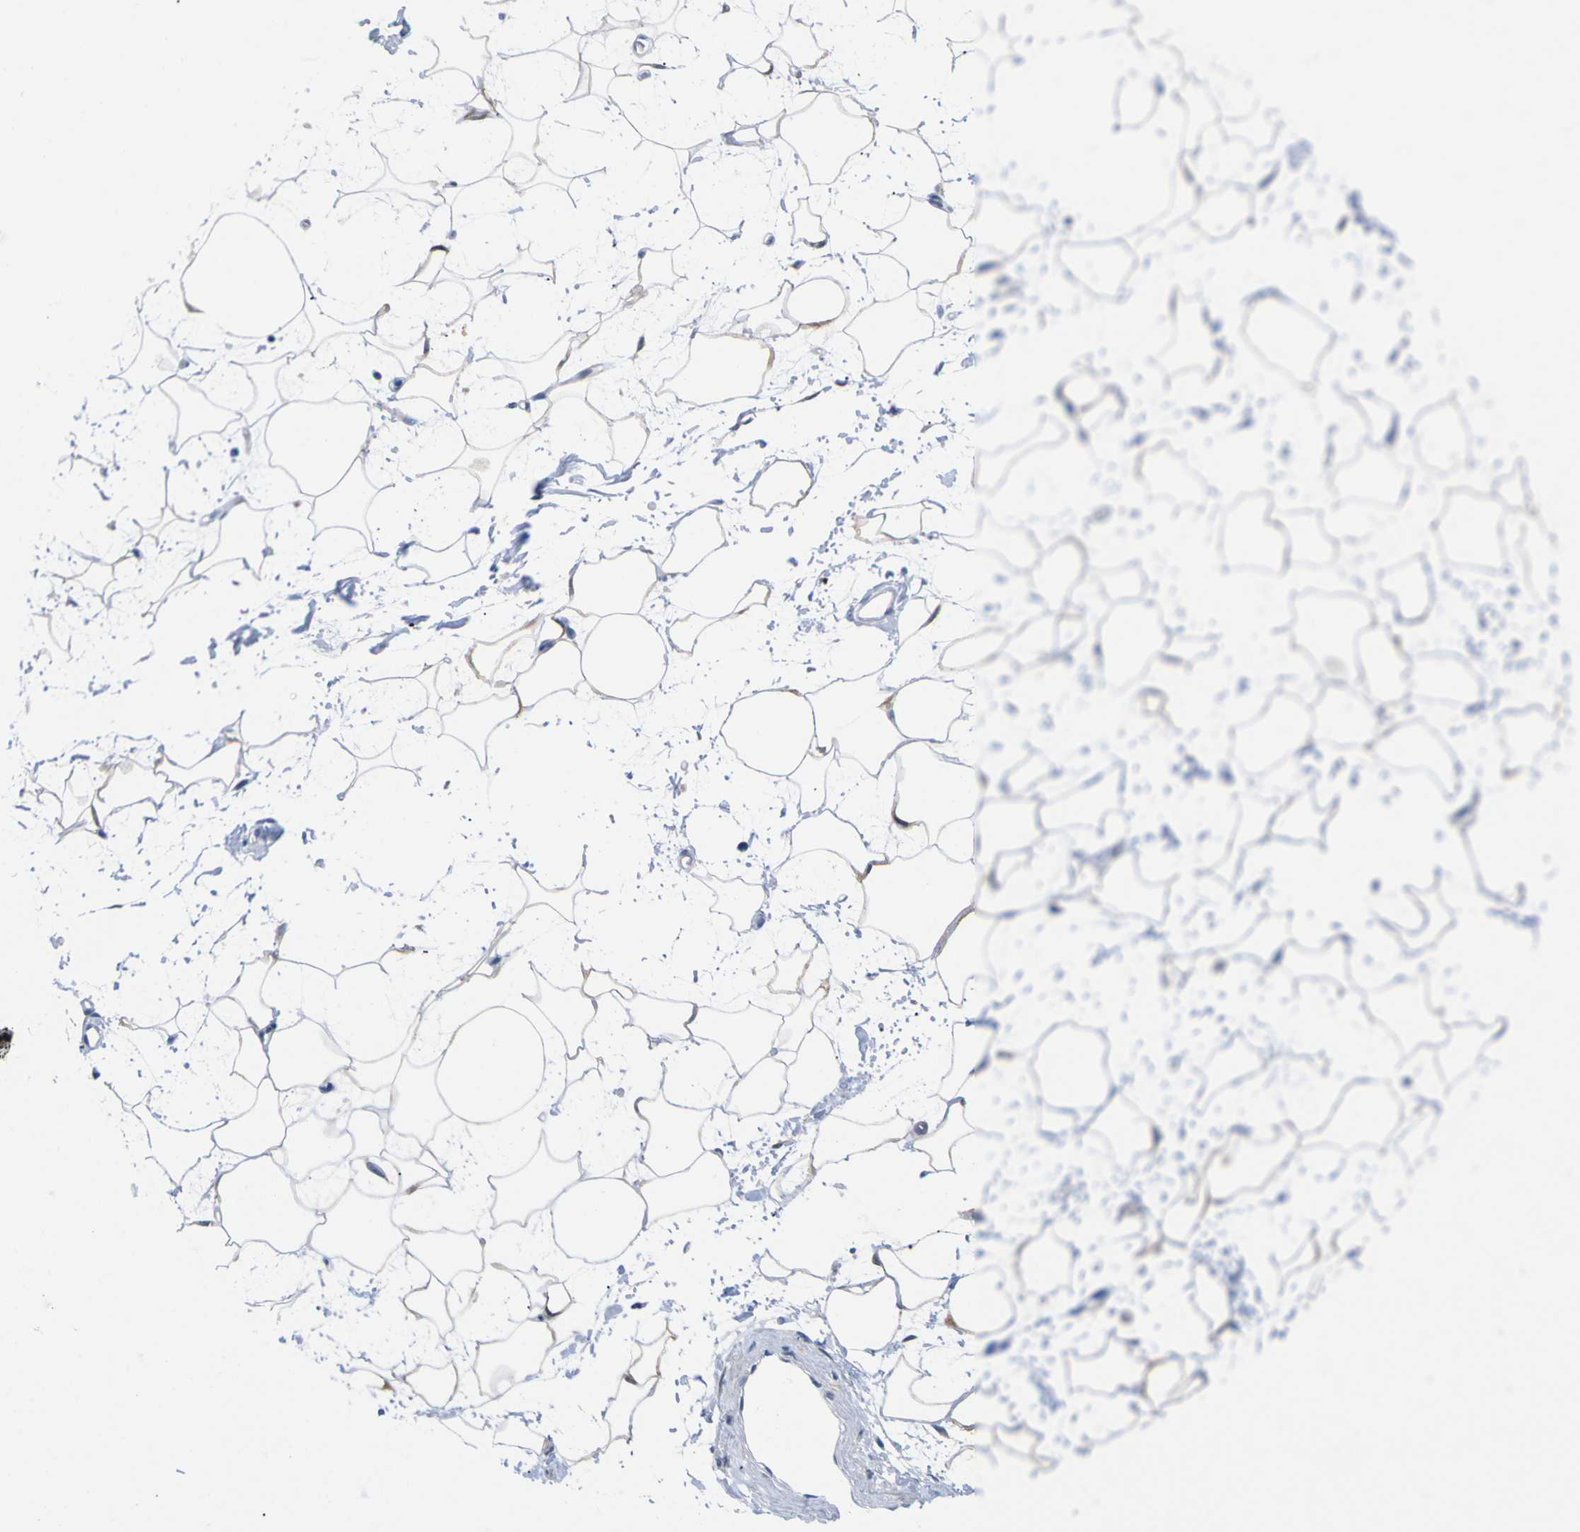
{"staining": {"intensity": "weak", "quantity": "<25%", "location": "cytoplasmic/membranous"}, "tissue": "adipose tissue", "cell_type": "Adipocytes", "image_type": "normal", "snomed": [{"axis": "morphology", "description": "Normal tissue, NOS"}, {"axis": "topography", "description": "Soft tissue"}], "caption": "Protein analysis of unremarkable adipose tissue displays no significant expression in adipocytes. (Brightfield microscopy of DAB (3,3'-diaminobenzidine) immunohistochemistry (IHC) at high magnification).", "gene": "PEBP1", "patient": {"sex": "male", "age": 72}}